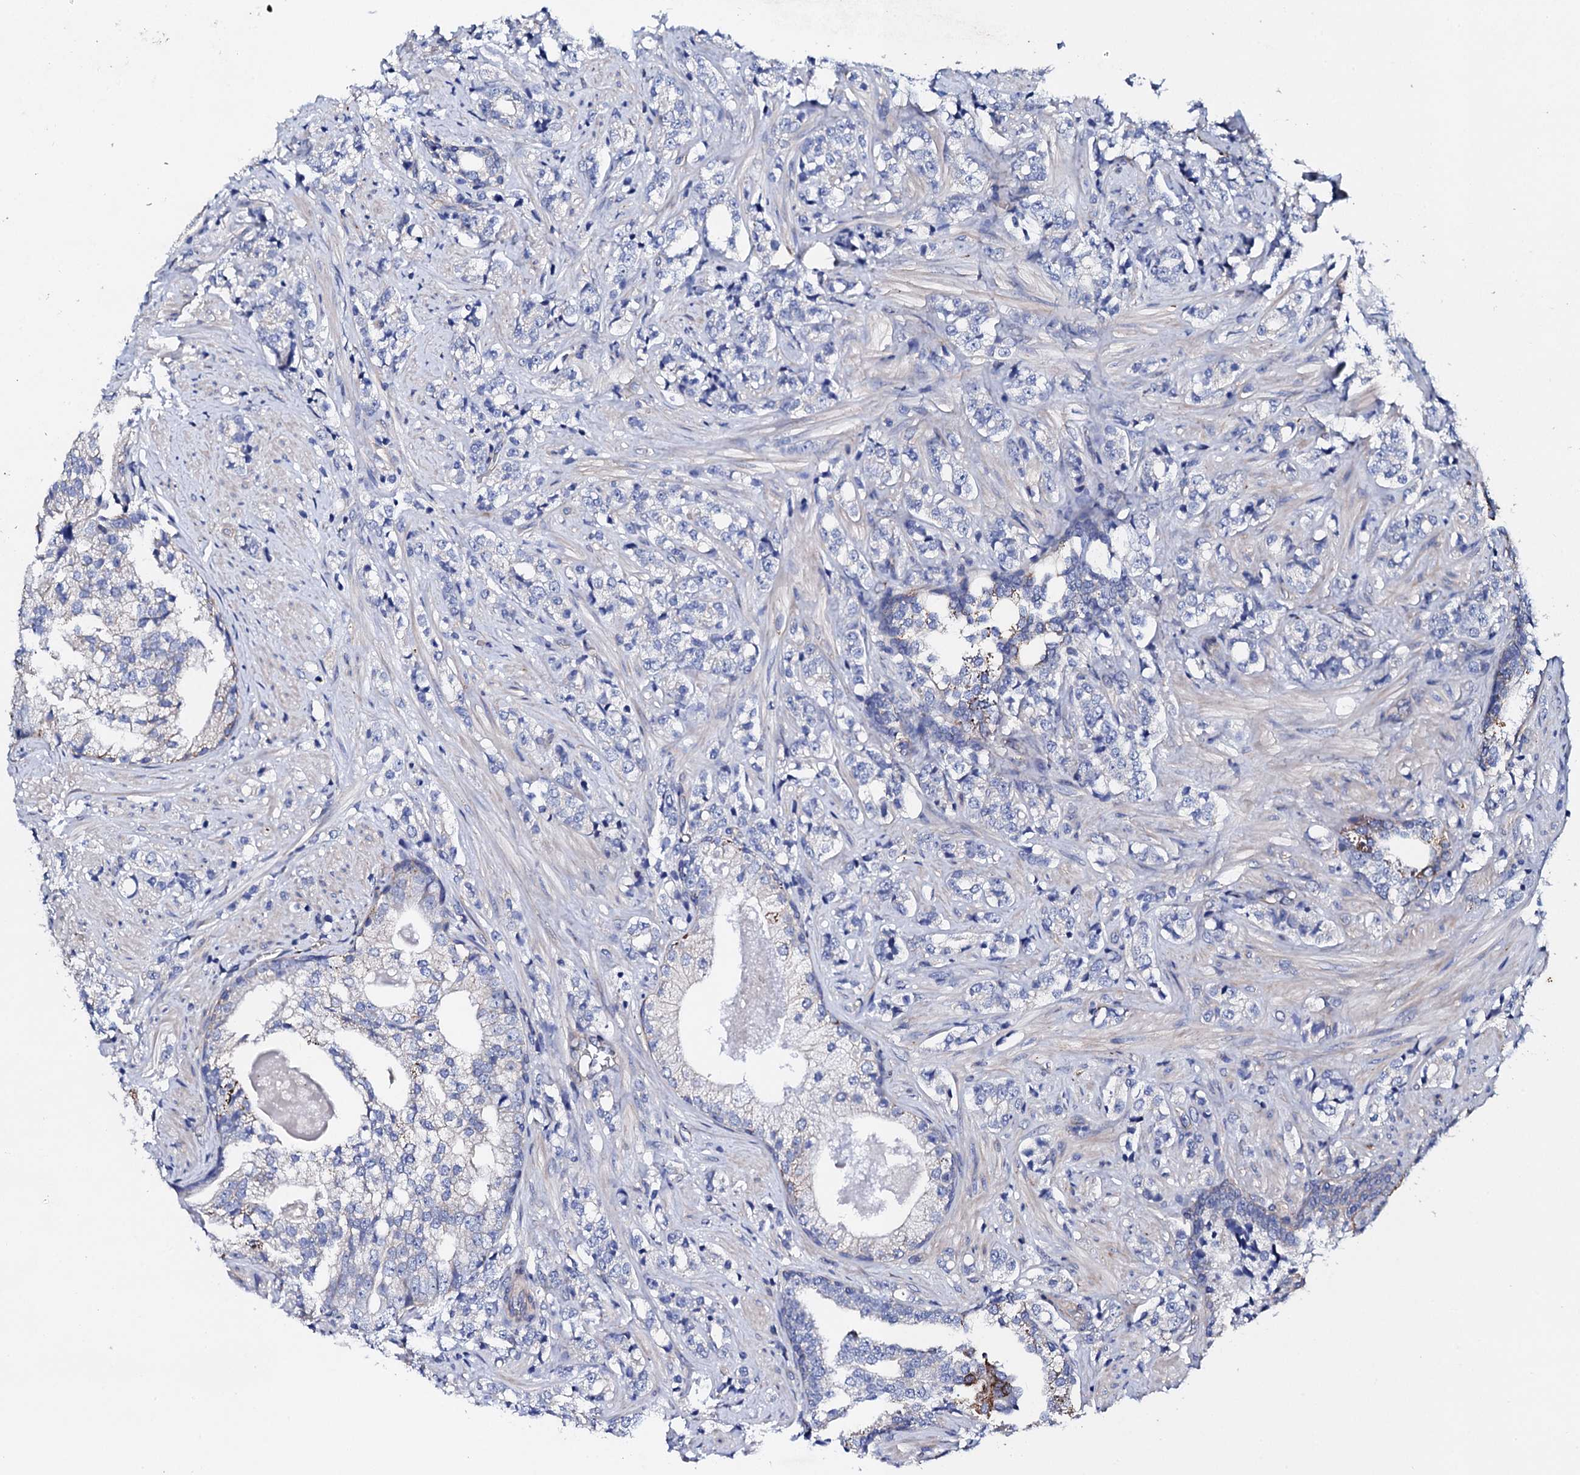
{"staining": {"intensity": "negative", "quantity": "none", "location": "none"}, "tissue": "prostate cancer", "cell_type": "Tumor cells", "image_type": "cancer", "snomed": [{"axis": "morphology", "description": "Adenocarcinoma, High grade"}, {"axis": "topography", "description": "Prostate"}], "caption": "Immunohistochemical staining of human adenocarcinoma (high-grade) (prostate) displays no significant positivity in tumor cells.", "gene": "KLHL32", "patient": {"sex": "male", "age": 69}}